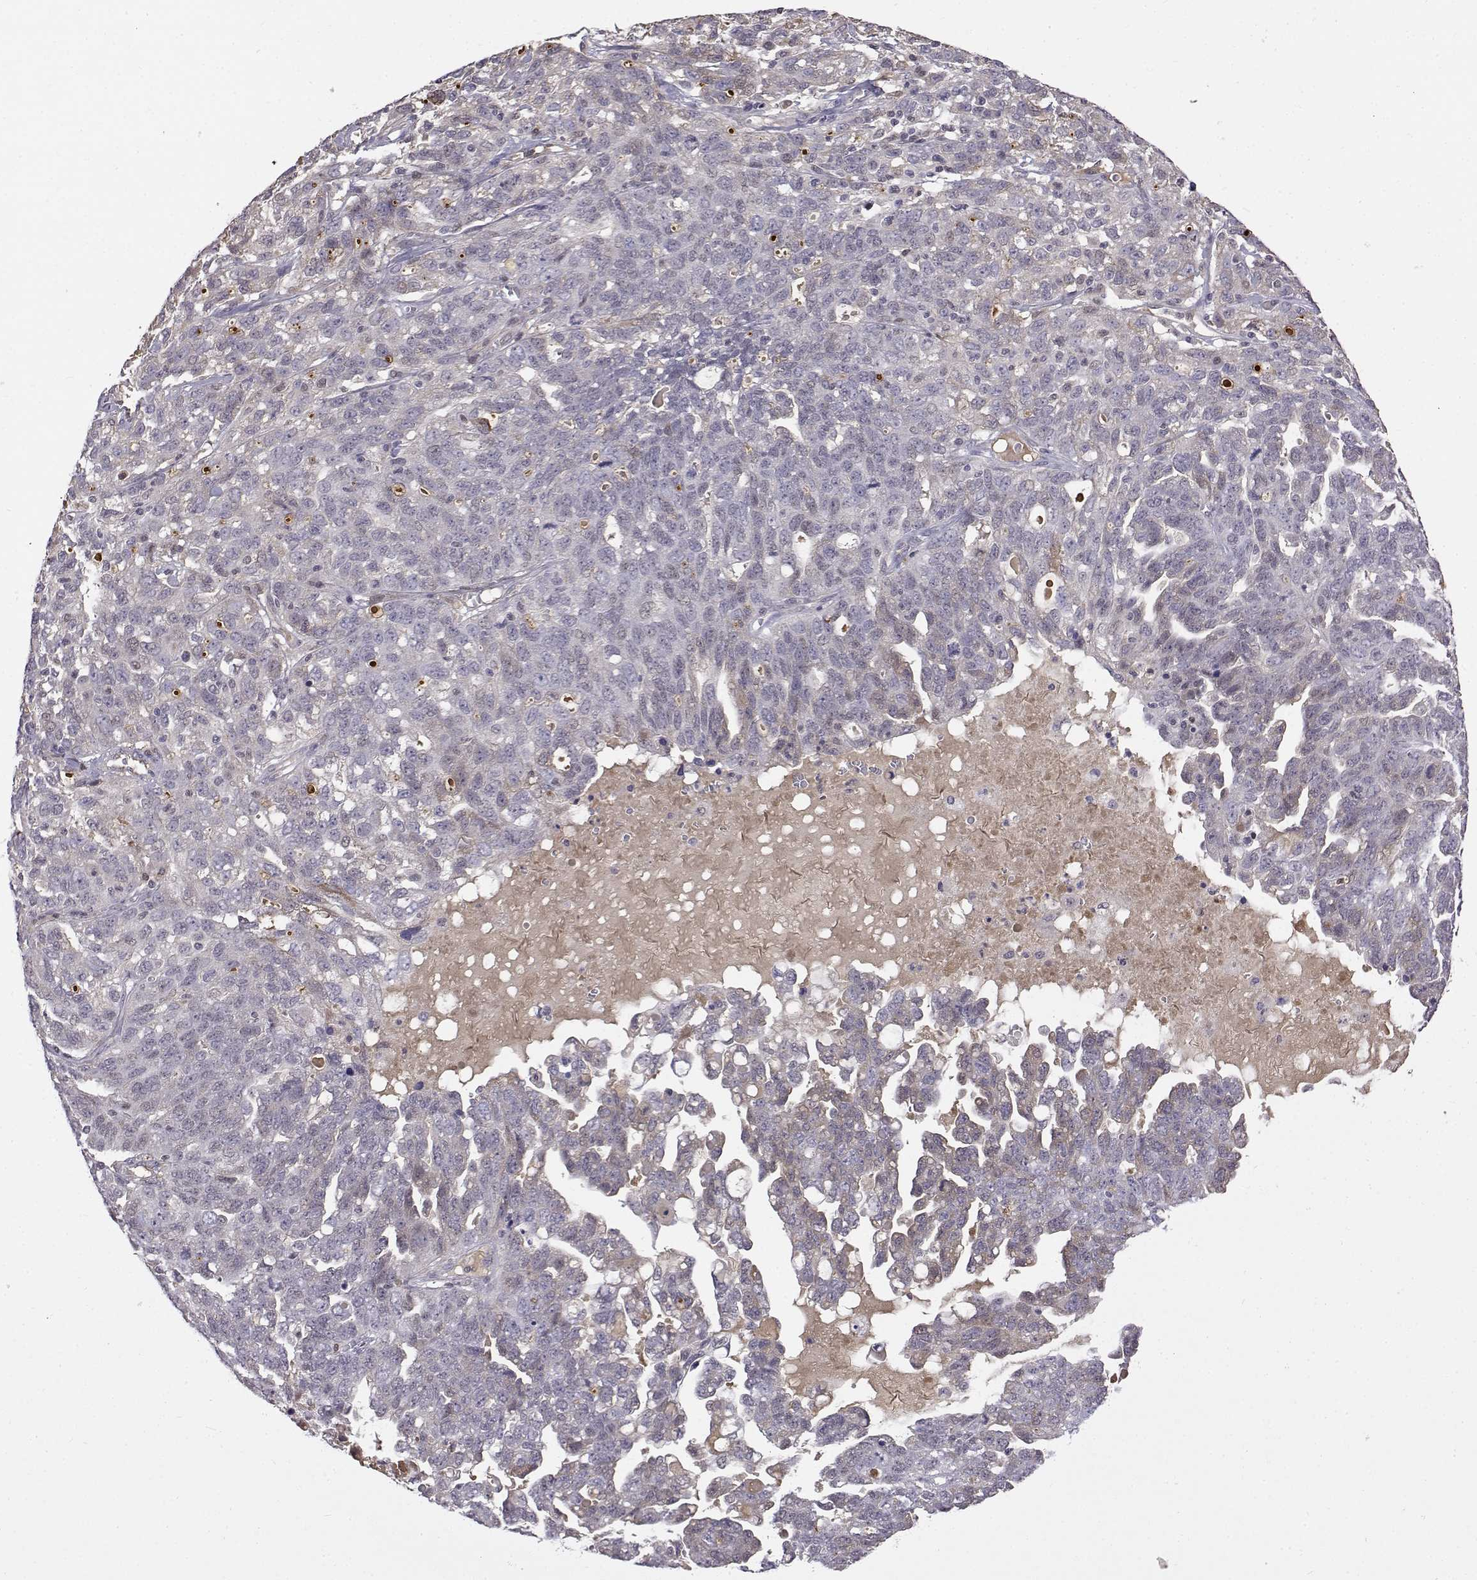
{"staining": {"intensity": "negative", "quantity": "none", "location": "none"}, "tissue": "ovarian cancer", "cell_type": "Tumor cells", "image_type": "cancer", "snomed": [{"axis": "morphology", "description": "Cystadenocarcinoma, serous, NOS"}, {"axis": "topography", "description": "Ovary"}], "caption": "This image is of serous cystadenocarcinoma (ovarian) stained with immunohistochemistry to label a protein in brown with the nuclei are counter-stained blue. There is no expression in tumor cells. (IHC, brightfield microscopy, high magnification).", "gene": "ITGA7", "patient": {"sex": "female", "age": 71}}